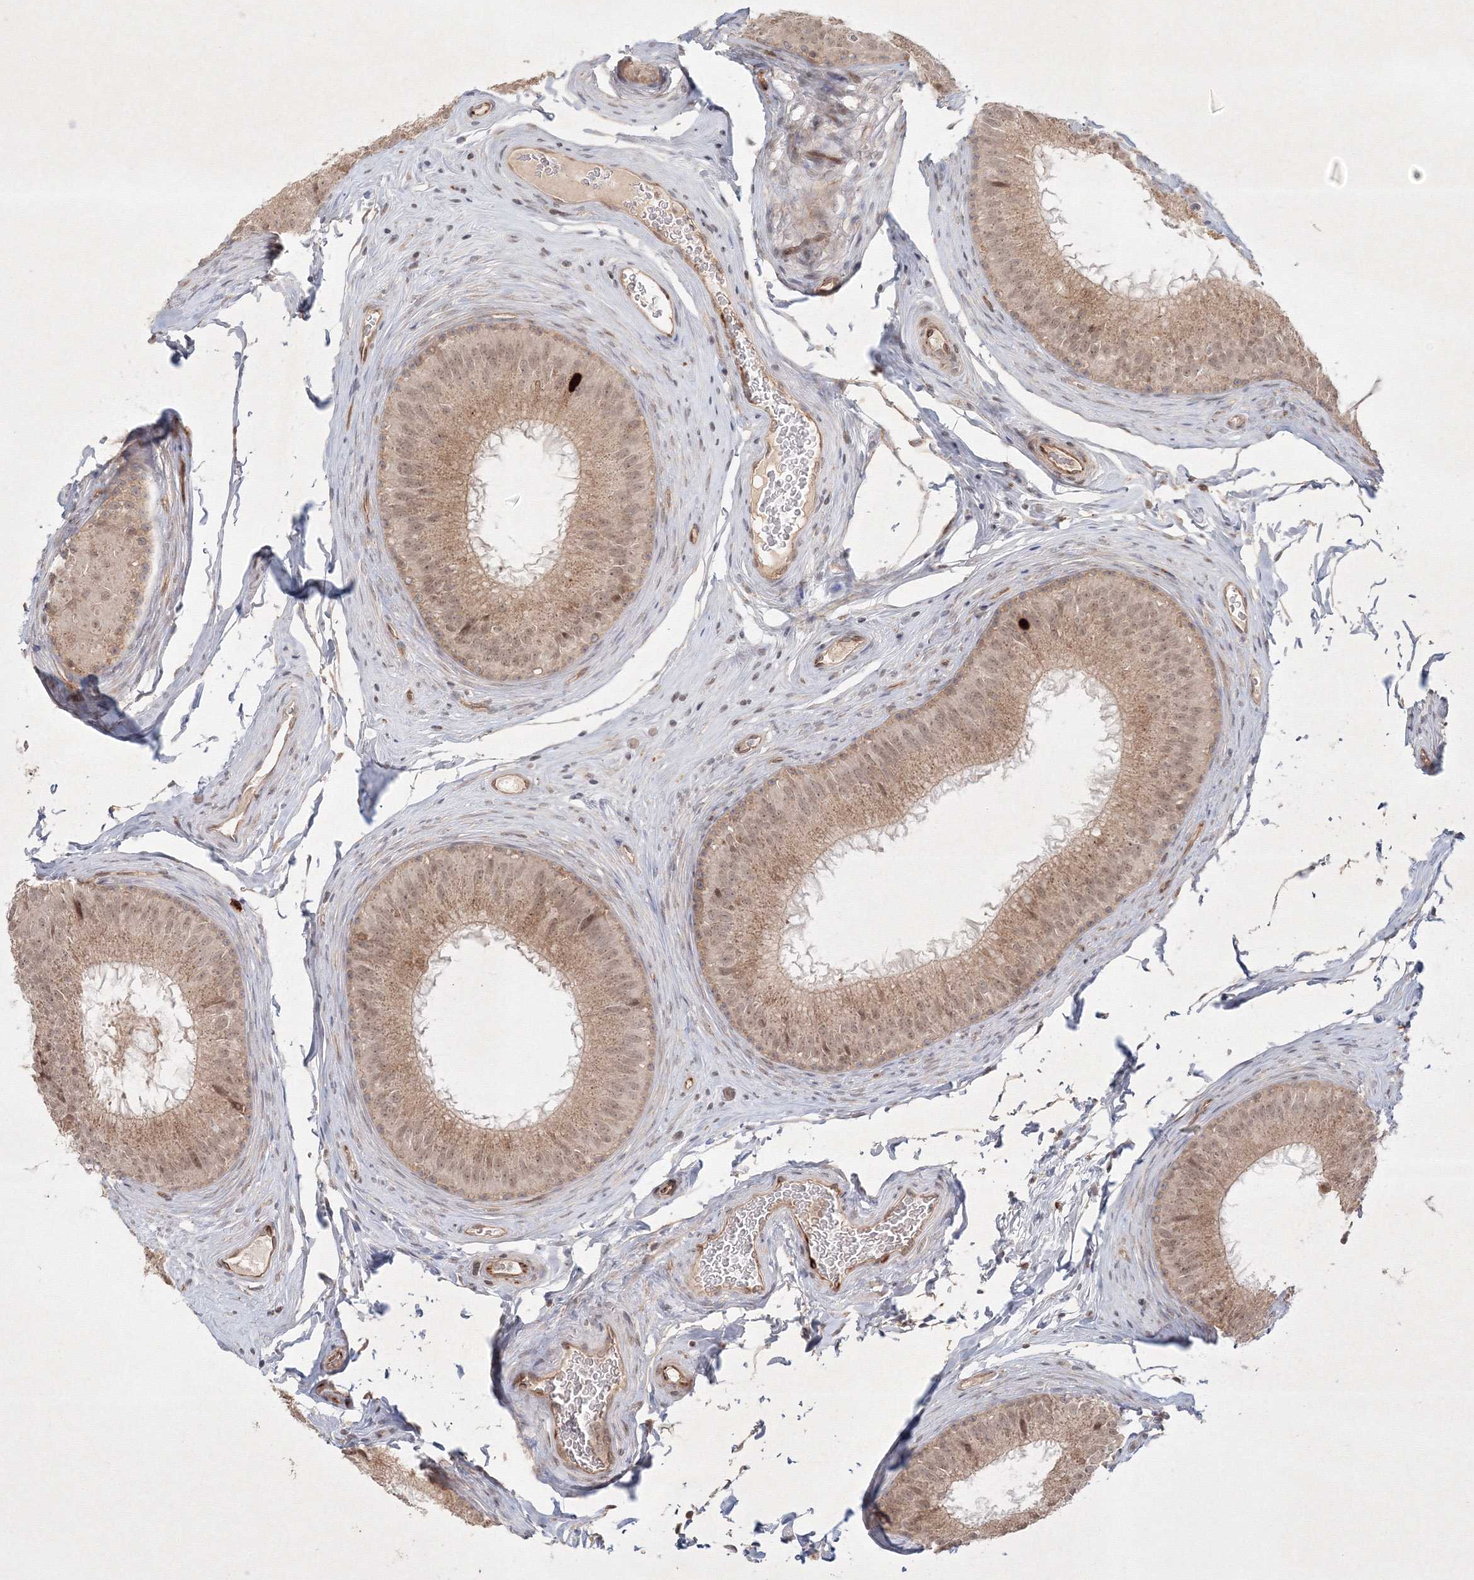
{"staining": {"intensity": "moderate", "quantity": ">75%", "location": "cytoplasmic/membranous,nuclear"}, "tissue": "epididymis", "cell_type": "Glandular cells", "image_type": "normal", "snomed": [{"axis": "morphology", "description": "Normal tissue, NOS"}, {"axis": "topography", "description": "Epididymis"}], "caption": "About >75% of glandular cells in normal human epididymis show moderate cytoplasmic/membranous,nuclear protein expression as visualized by brown immunohistochemical staining.", "gene": "KIF20A", "patient": {"sex": "male", "age": 32}}